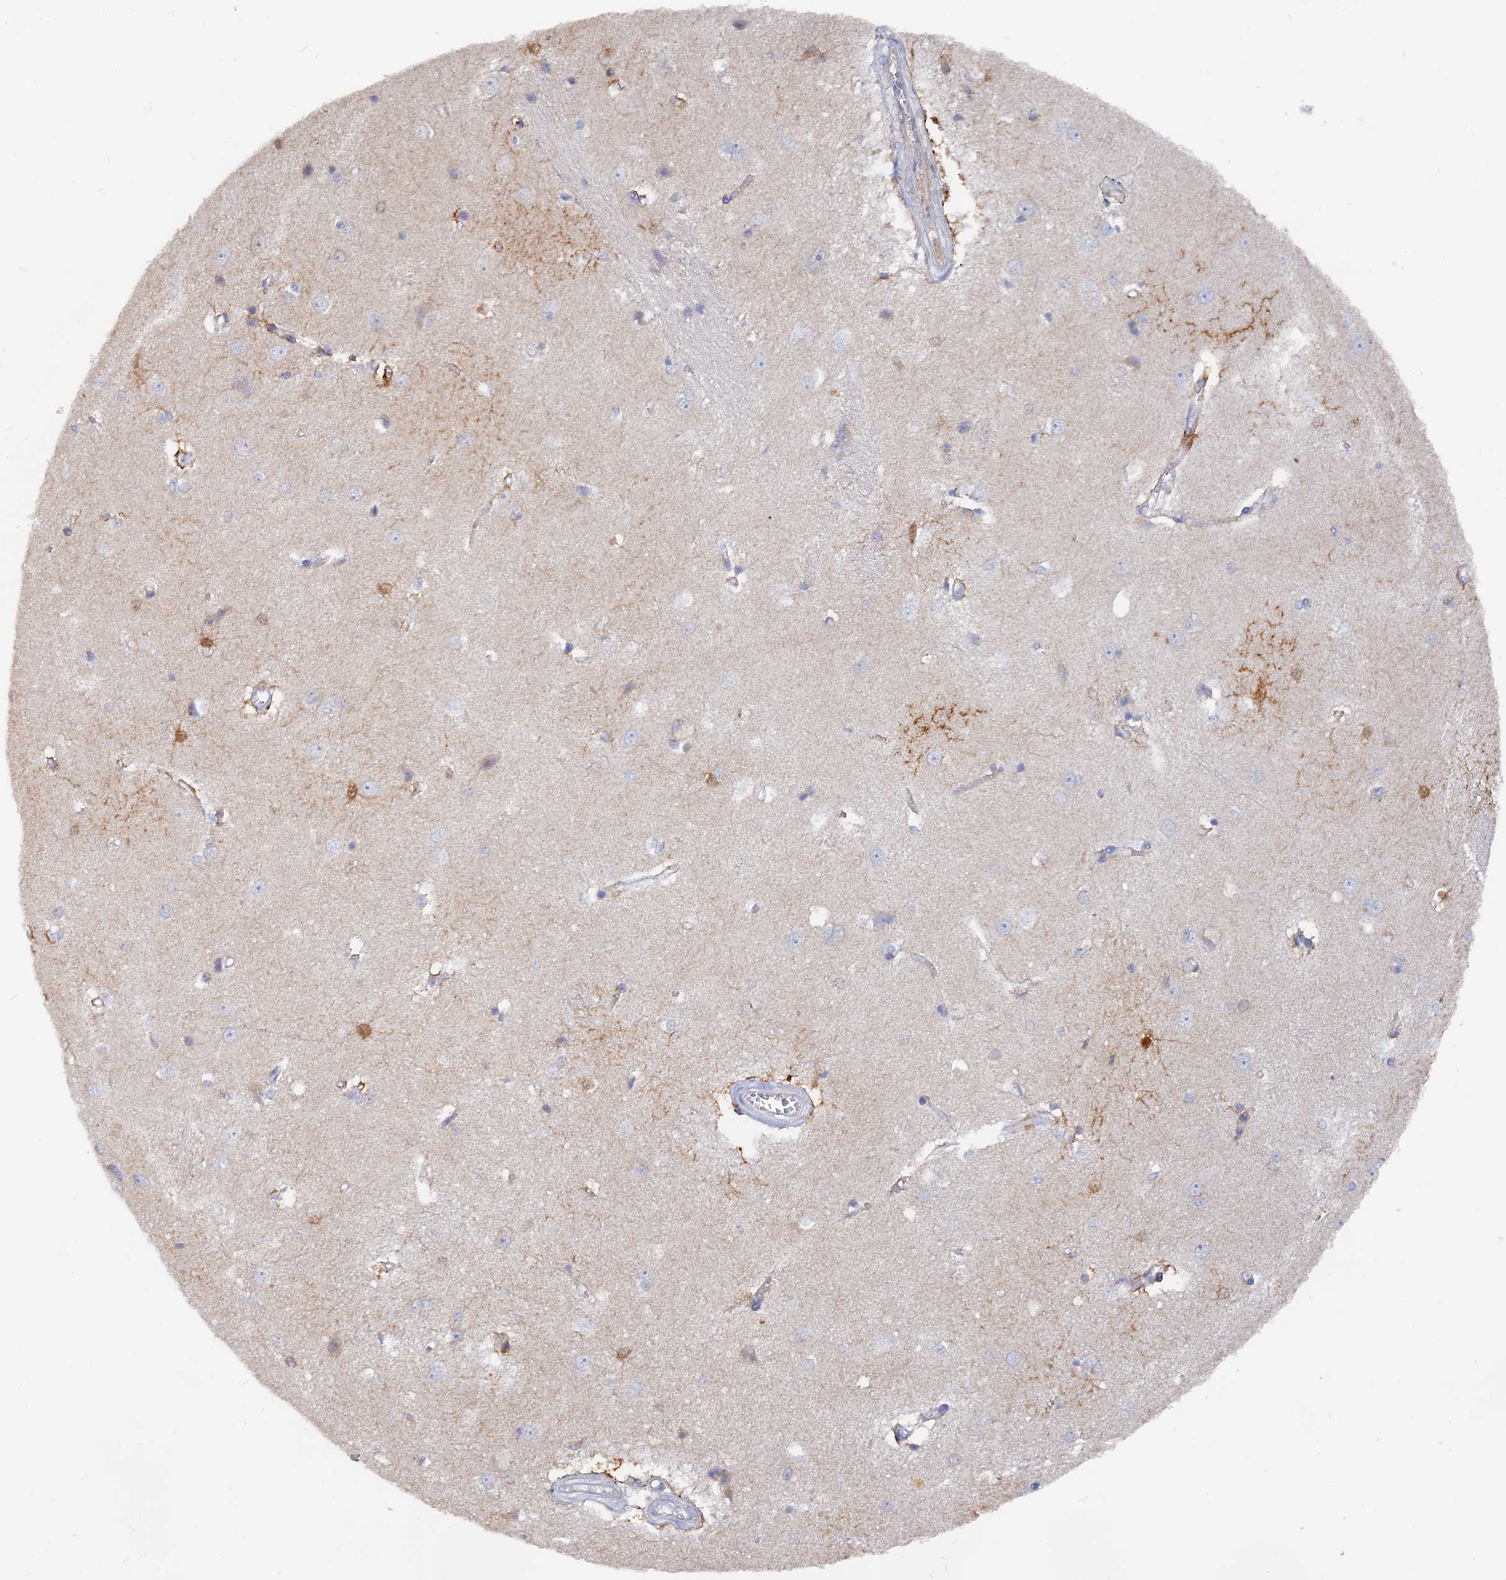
{"staining": {"intensity": "strong", "quantity": "<25%", "location": "cytoplasmic/membranous"}, "tissue": "caudate", "cell_type": "Glial cells", "image_type": "normal", "snomed": [{"axis": "morphology", "description": "Normal tissue, NOS"}, {"axis": "topography", "description": "Lateral ventricle wall"}], "caption": "A high-resolution image shows IHC staining of normal caudate, which shows strong cytoplasmic/membranous positivity in about <25% of glial cells. The staining was performed using DAB (3,3'-diaminobenzidine) to visualize the protein expression in brown, while the nuclei were stained in blue with hematoxylin (Magnification: 20x).", "gene": "LRIF1", "patient": {"sex": "male", "age": 37}}